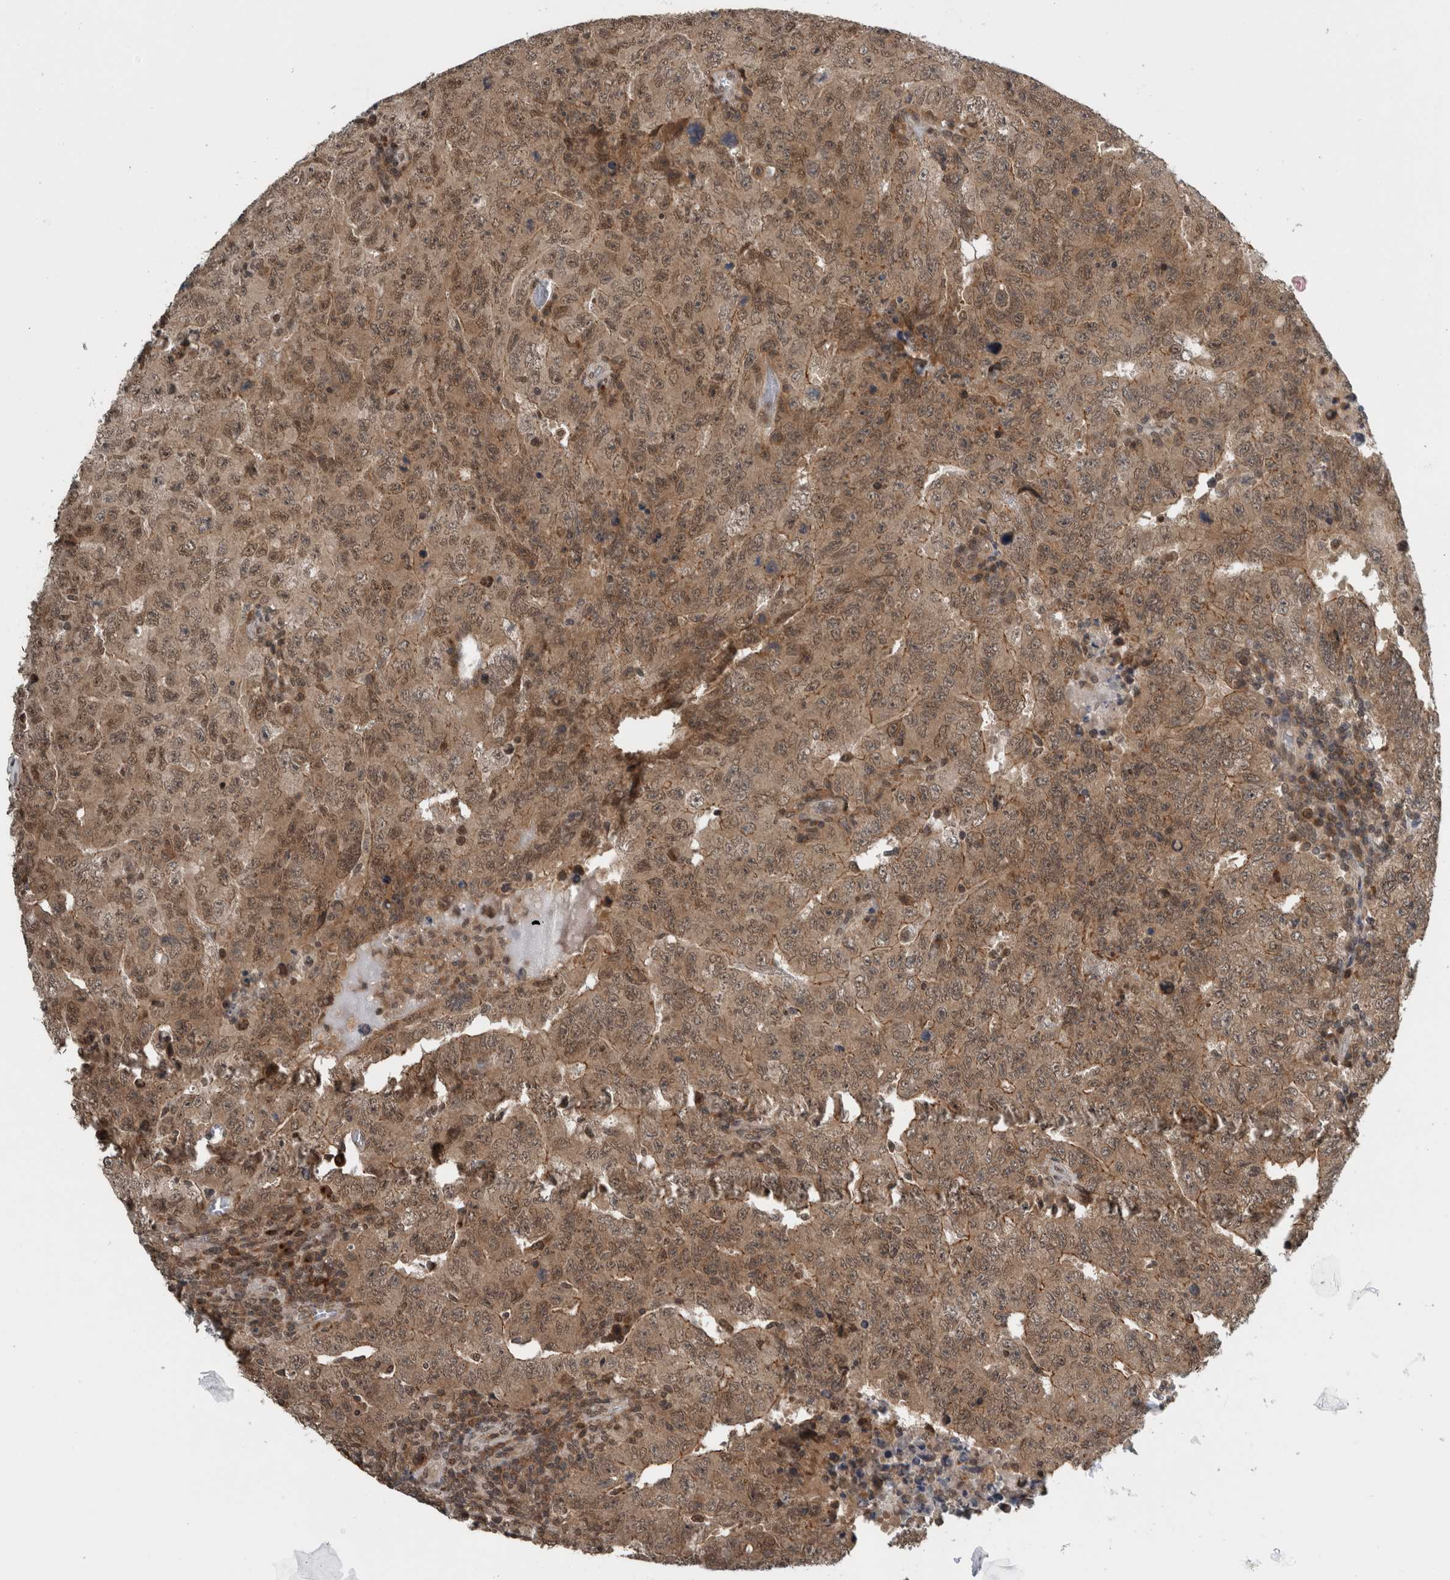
{"staining": {"intensity": "moderate", "quantity": ">75%", "location": "cytoplasmic/membranous,nuclear"}, "tissue": "testis cancer", "cell_type": "Tumor cells", "image_type": "cancer", "snomed": [{"axis": "morphology", "description": "Carcinoma, Embryonal, NOS"}, {"axis": "topography", "description": "Testis"}], "caption": "Approximately >75% of tumor cells in human testis embryonal carcinoma exhibit moderate cytoplasmic/membranous and nuclear protein positivity as visualized by brown immunohistochemical staining.", "gene": "SPAG7", "patient": {"sex": "male", "age": 26}}